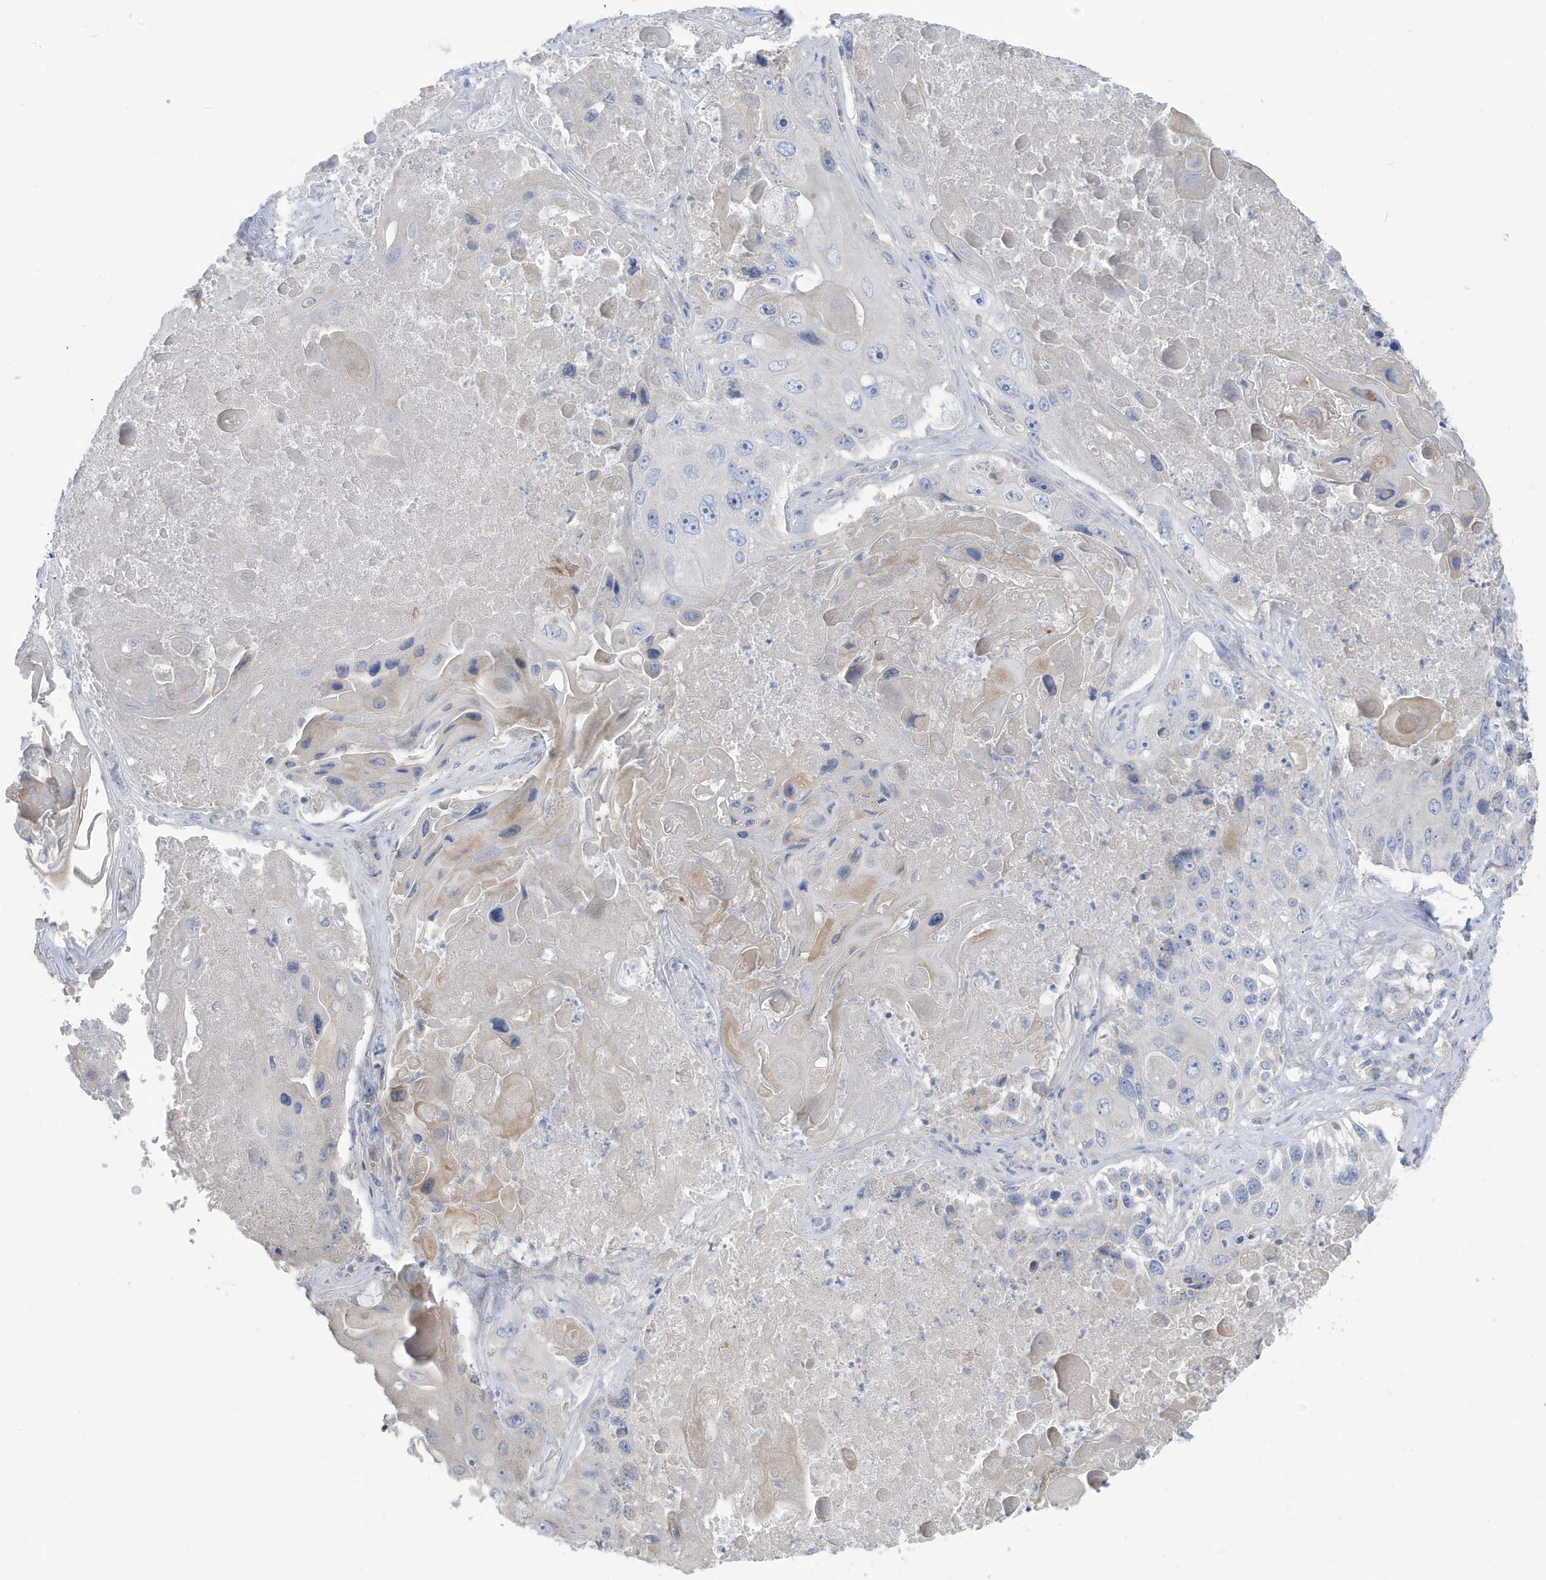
{"staining": {"intensity": "negative", "quantity": "none", "location": "none"}, "tissue": "lung cancer", "cell_type": "Tumor cells", "image_type": "cancer", "snomed": [{"axis": "morphology", "description": "Squamous cell carcinoma, NOS"}, {"axis": "topography", "description": "Lung"}], "caption": "Lung squamous cell carcinoma was stained to show a protein in brown. There is no significant expression in tumor cells. (DAB (3,3'-diaminobenzidine) IHC with hematoxylin counter stain).", "gene": "ATP13A5", "patient": {"sex": "male", "age": 61}}